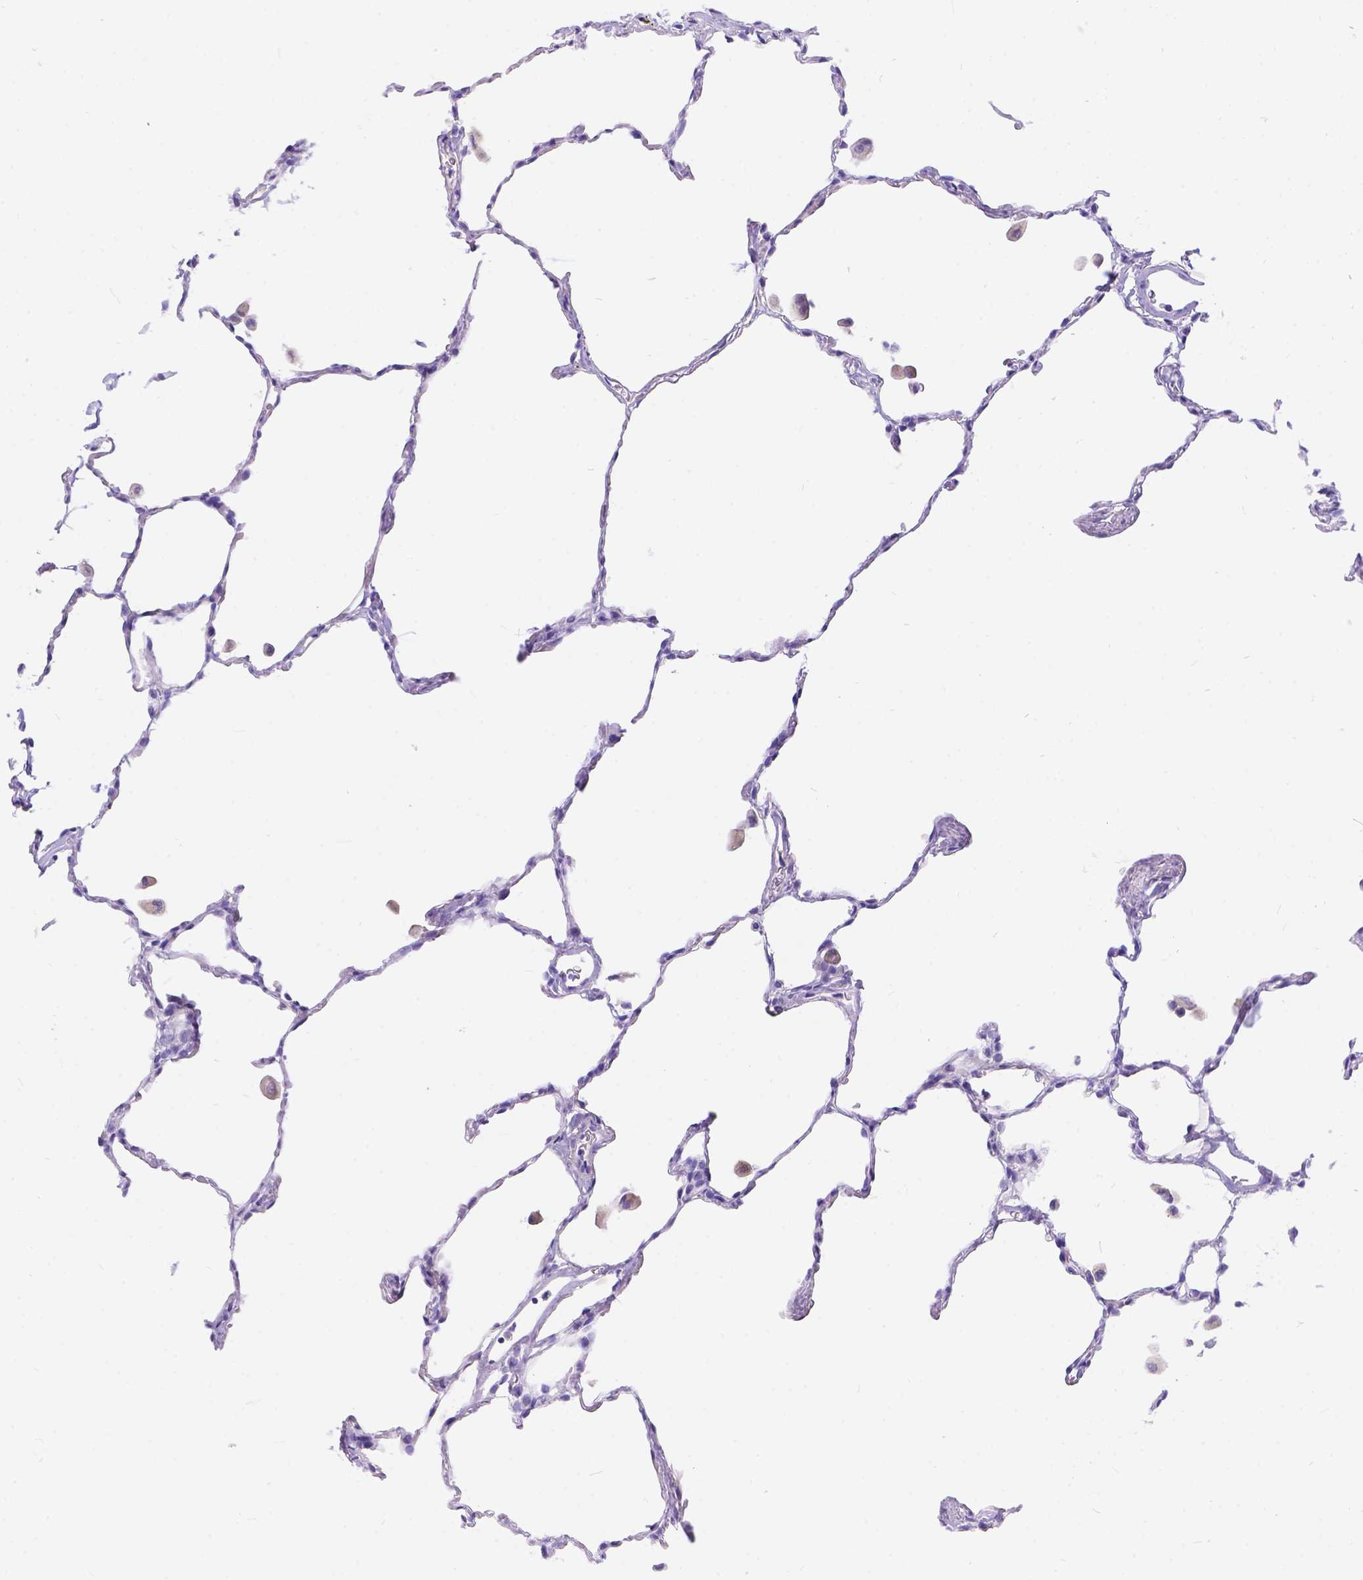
{"staining": {"intensity": "negative", "quantity": "none", "location": "none"}, "tissue": "lung", "cell_type": "Alveolar cells", "image_type": "normal", "snomed": [{"axis": "morphology", "description": "Normal tissue, NOS"}, {"axis": "topography", "description": "Lung"}], "caption": "Image shows no protein staining in alveolar cells of unremarkable lung. (Immunohistochemistry (ihc), brightfield microscopy, high magnification).", "gene": "KLHL10", "patient": {"sex": "female", "age": 47}}